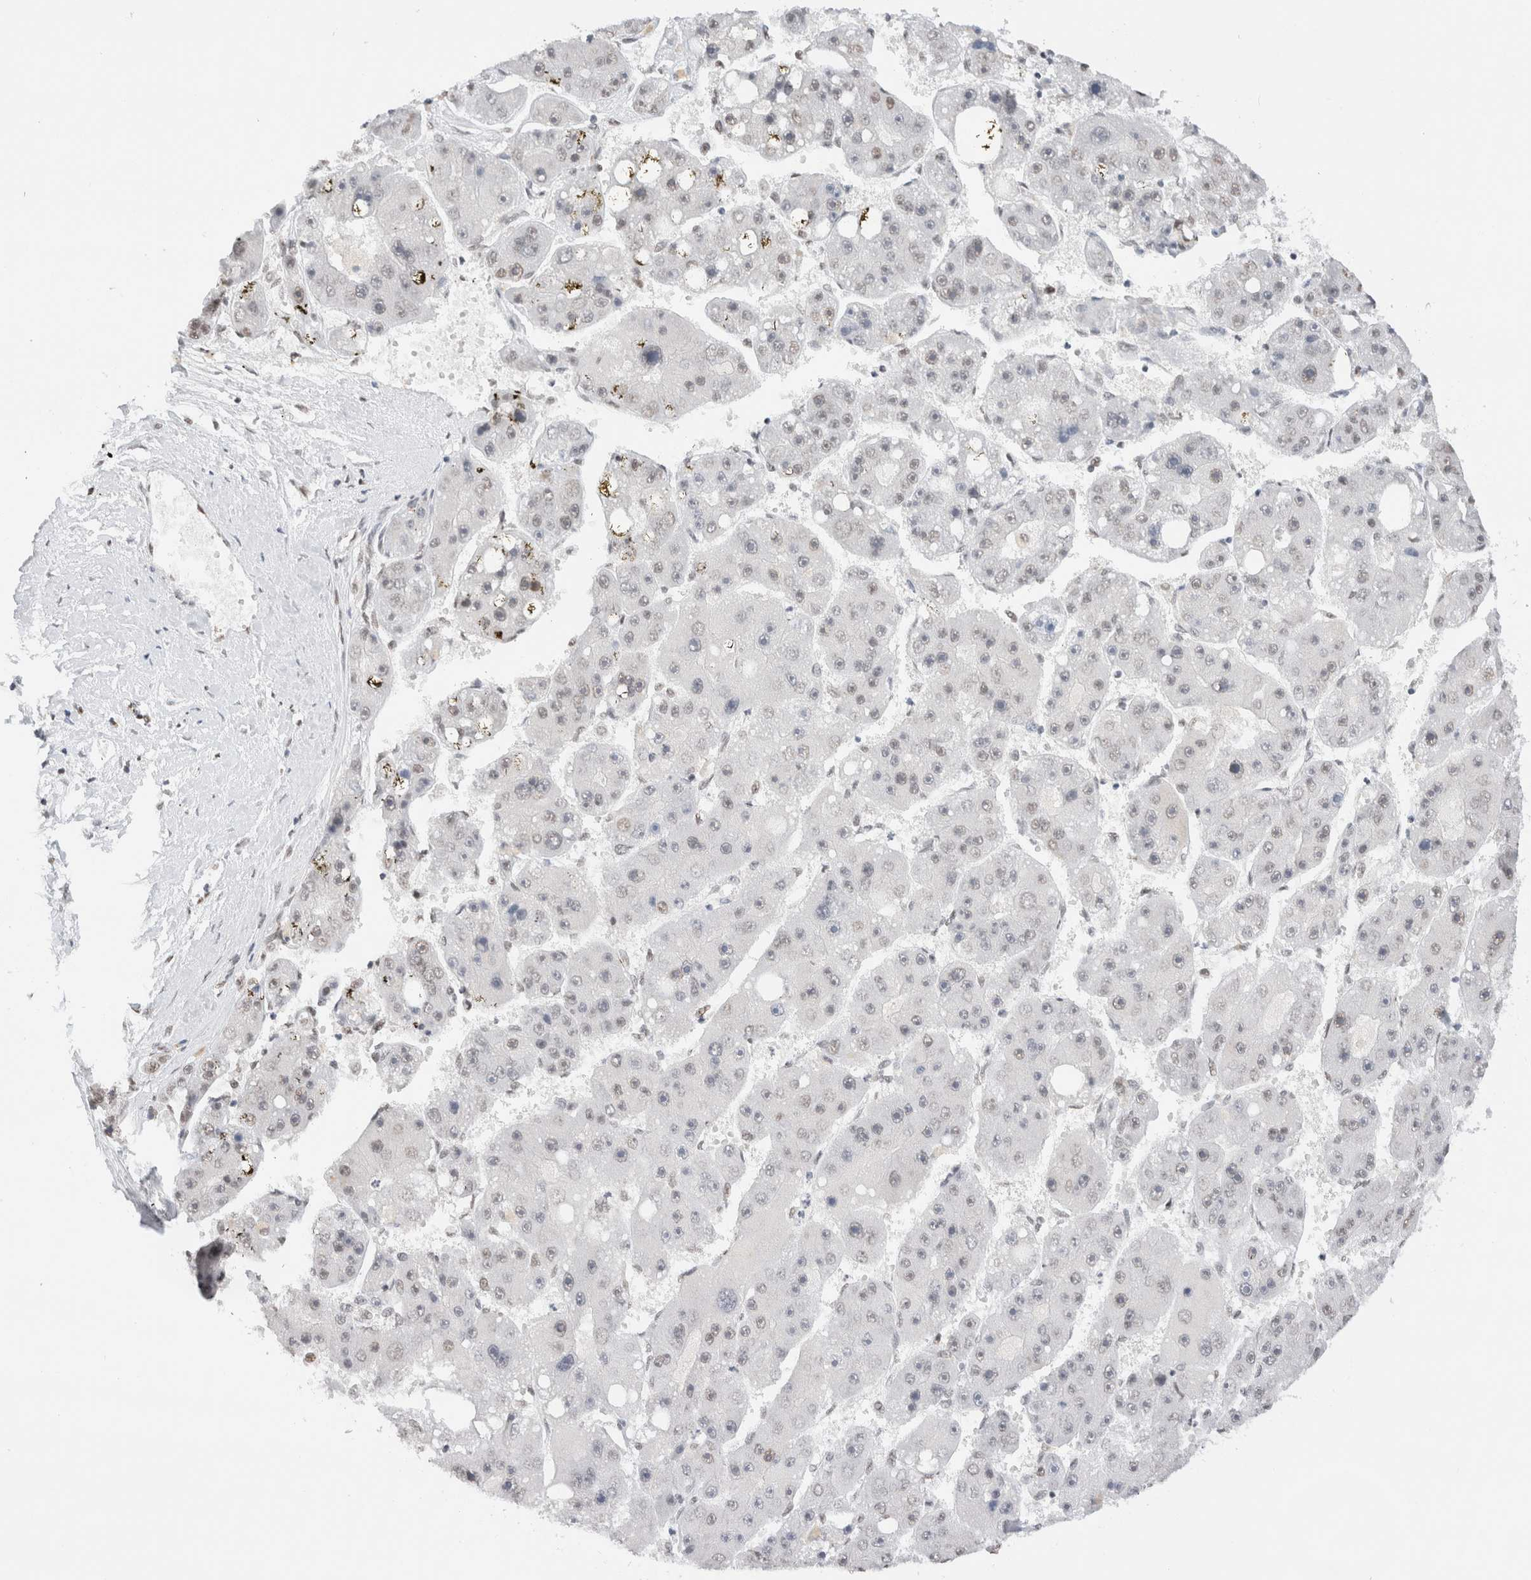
{"staining": {"intensity": "weak", "quantity": "<25%", "location": "nuclear"}, "tissue": "liver cancer", "cell_type": "Tumor cells", "image_type": "cancer", "snomed": [{"axis": "morphology", "description": "Carcinoma, Hepatocellular, NOS"}, {"axis": "topography", "description": "Liver"}], "caption": "High power microscopy micrograph of an IHC image of liver cancer (hepatocellular carcinoma), revealing no significant staining in tumor cells.", "gene": "SUPT3H", "patient": {"sex": "female", "age": 61}}